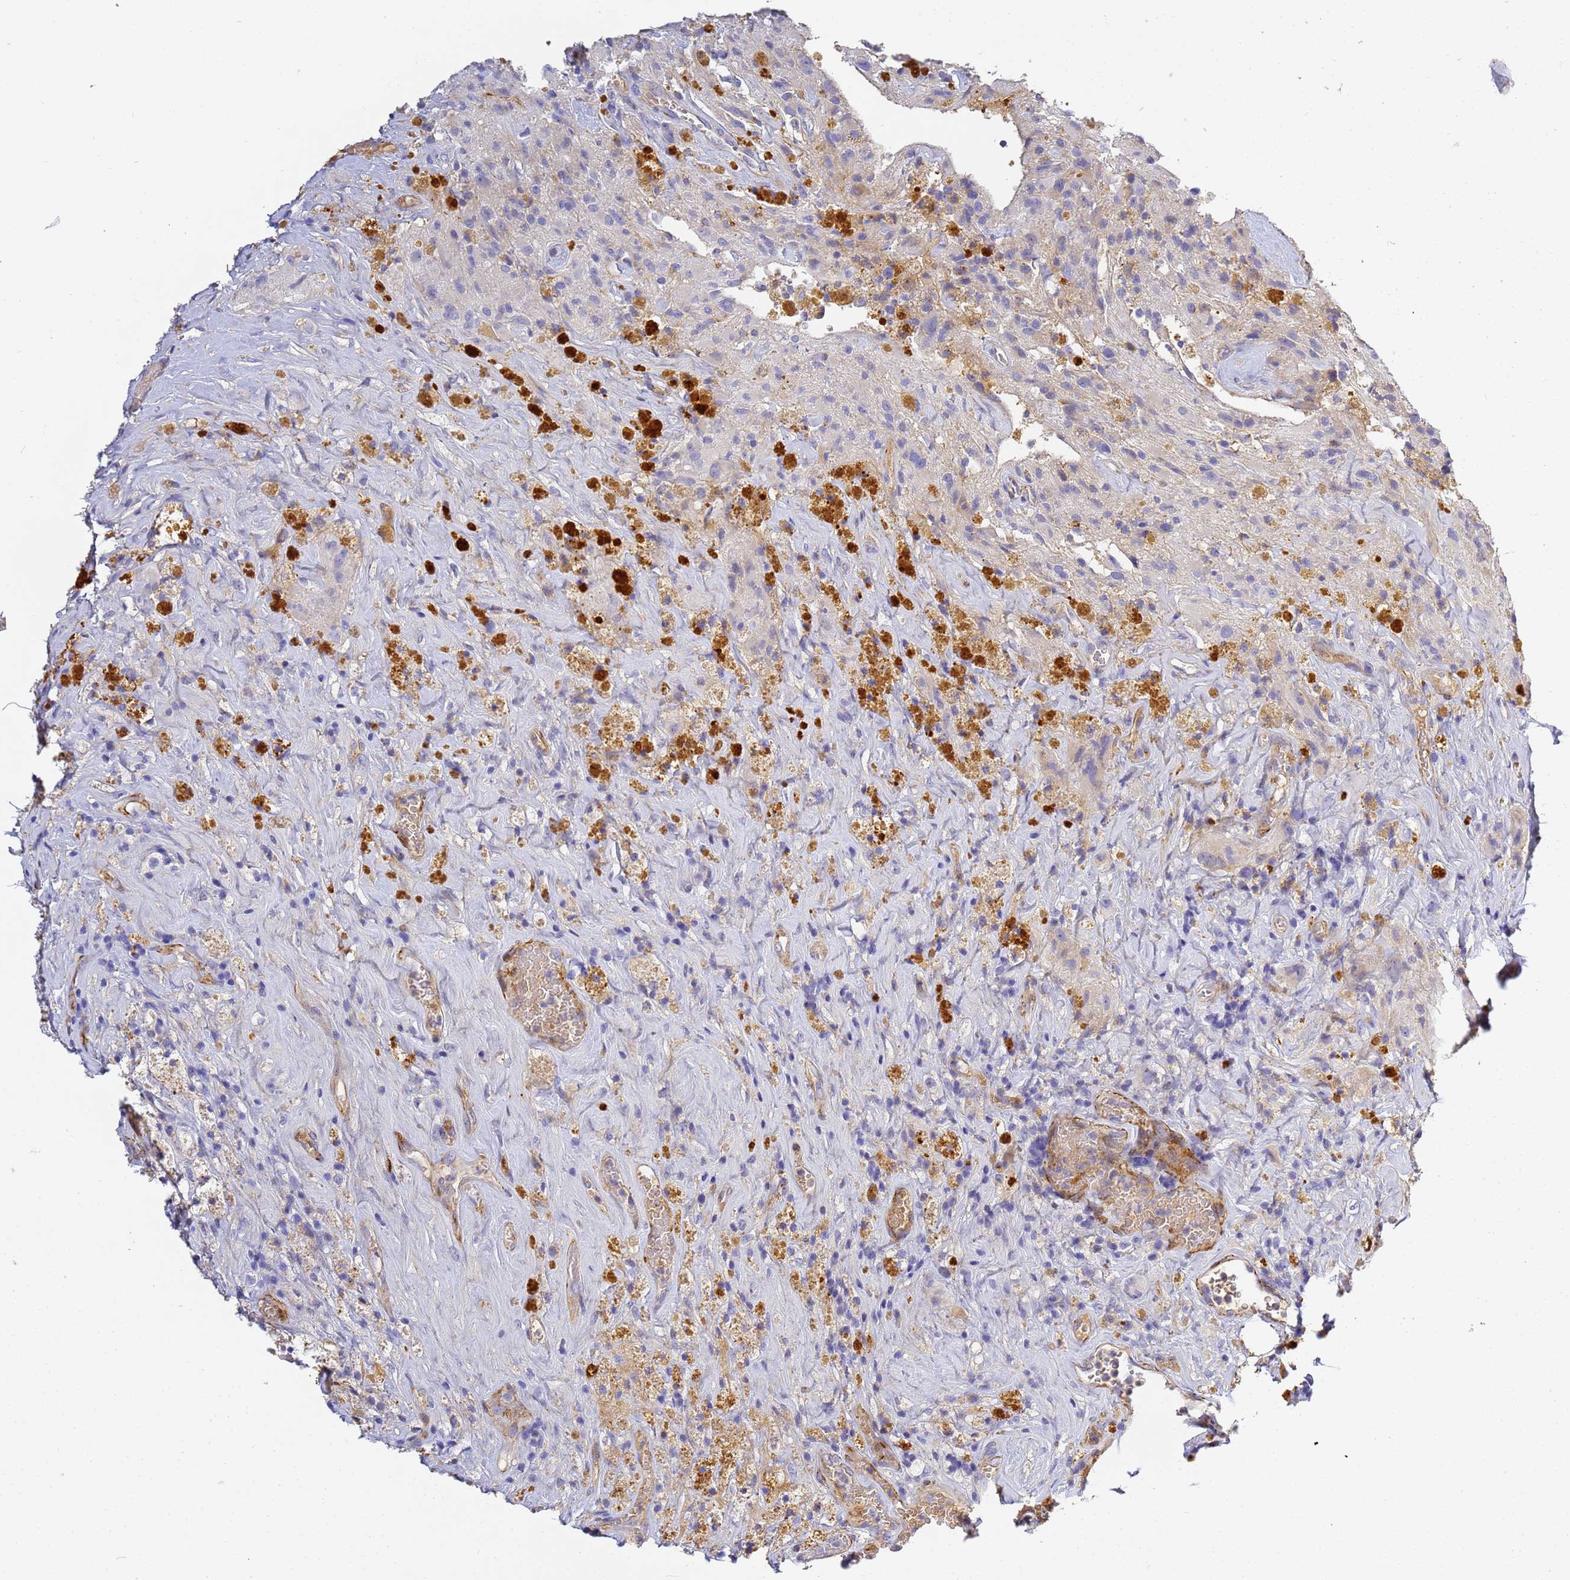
{"staining": {"intensity": "negative", "quantity": "none", "location": "none"}, "tissue": "glioma", "cell_type": "Tumor cells", "image_type": "cancer", "snomed": [{"axis": "morphology", "description": "Glioma, malignant, High grade"}, {"axis": "topography", "description": "Brain"}], "caption": "IHC of human malignant glioma (high-grade) shows no expression in tumor cells. (DAB (3,3'-diaminobenzidine) IHC, high magnification).", "gene": "CFH", "patient": {"sex": "male", "age": 69}}